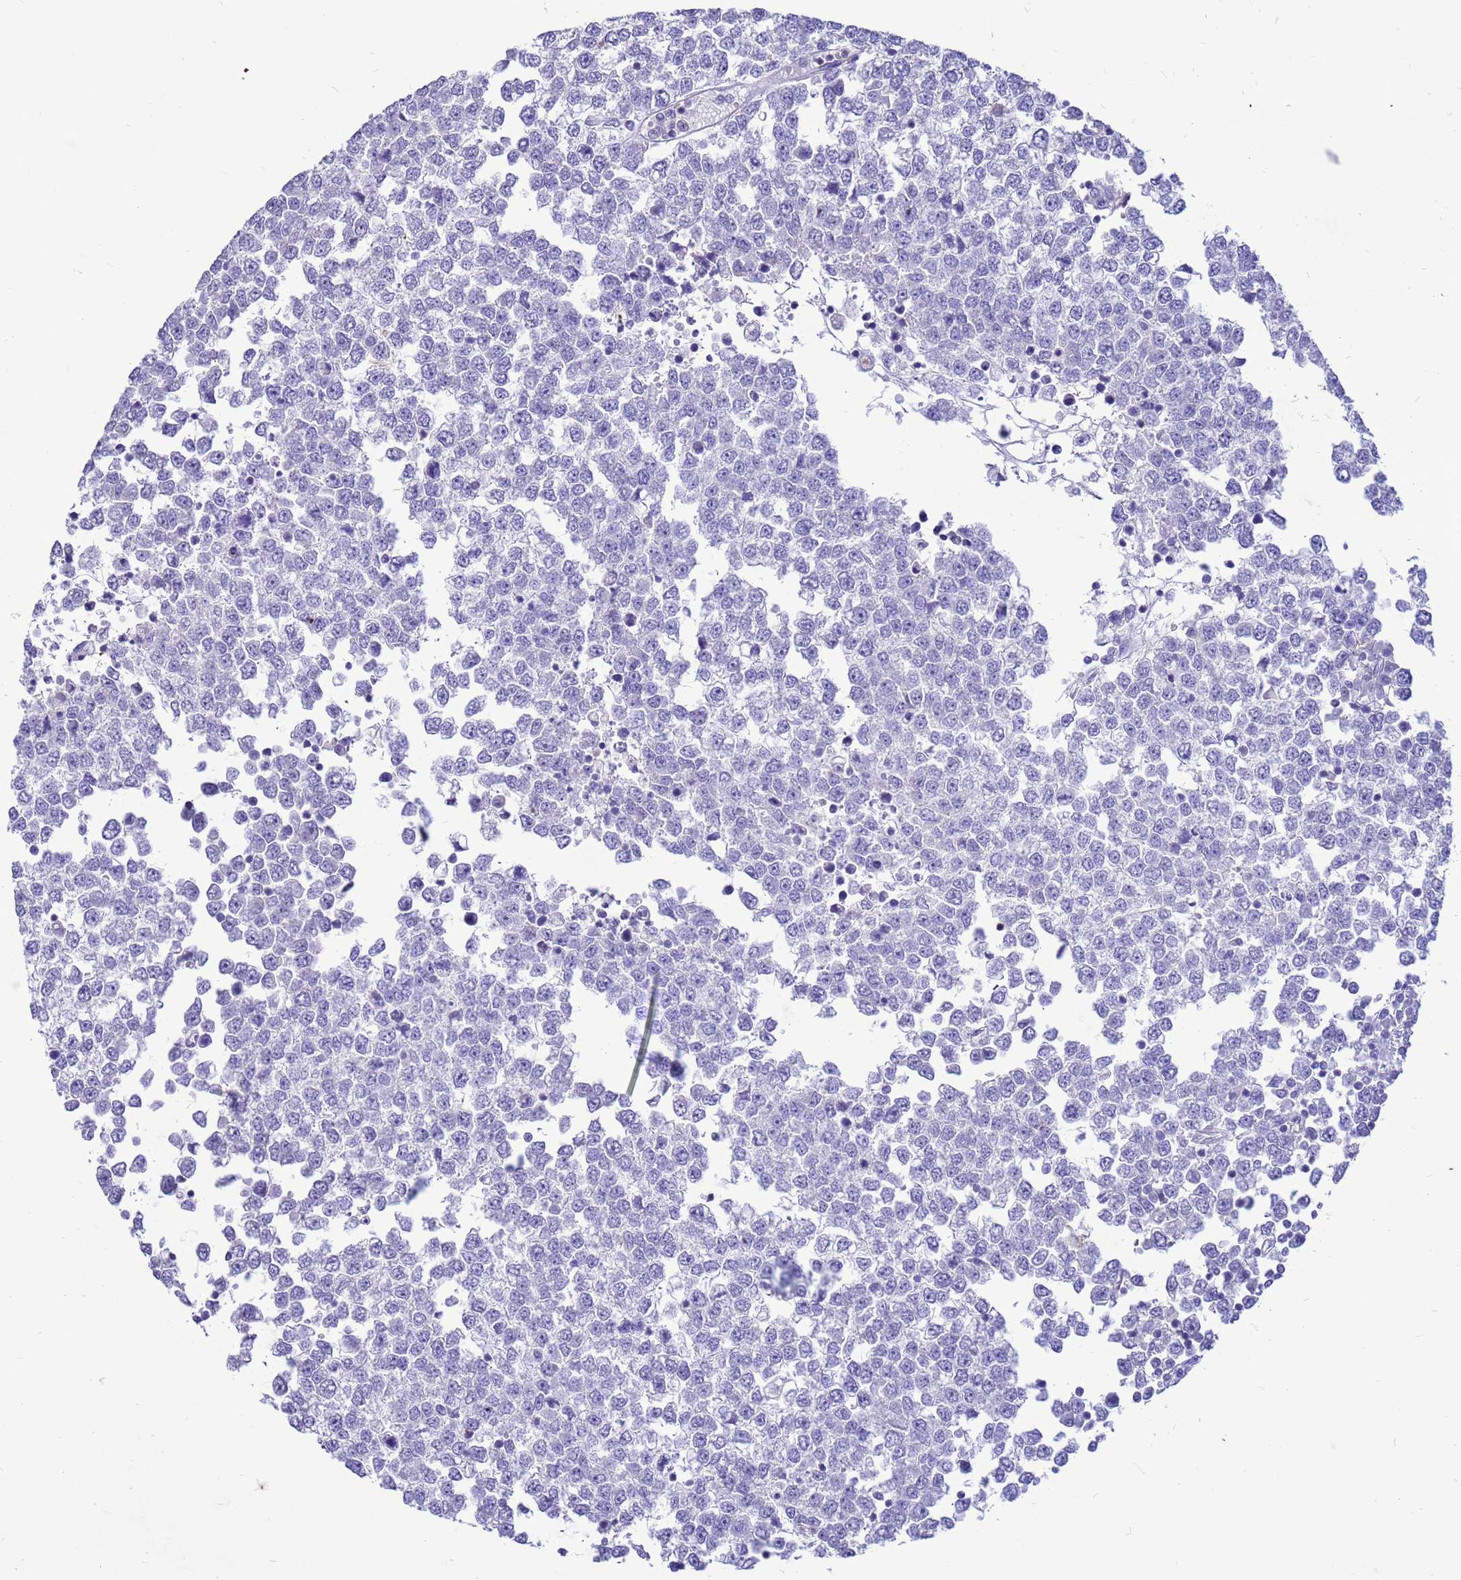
{"staining": {"intensity": "negative", "quantity": "none", "location": "none"}, "tissue": "testis cancer", "cell_type": "Tumor cells", "image_type": "cancer", "snomed": [{"axis": "morphology", "description": "Seminoma, NOS"}, {"axis": "topography", "description": "Testis"}], "caption": "DAB immunohistochemical staining of human seminoma (testis) shows no significant staining in tumor cells. (DAB (3,3'-diaminobenzidine) immunohistochemistry visualized using brightfield microscopy, high magnification).", "gene": "PDE10A", "patient": {"sex": "male", "age": 65}}